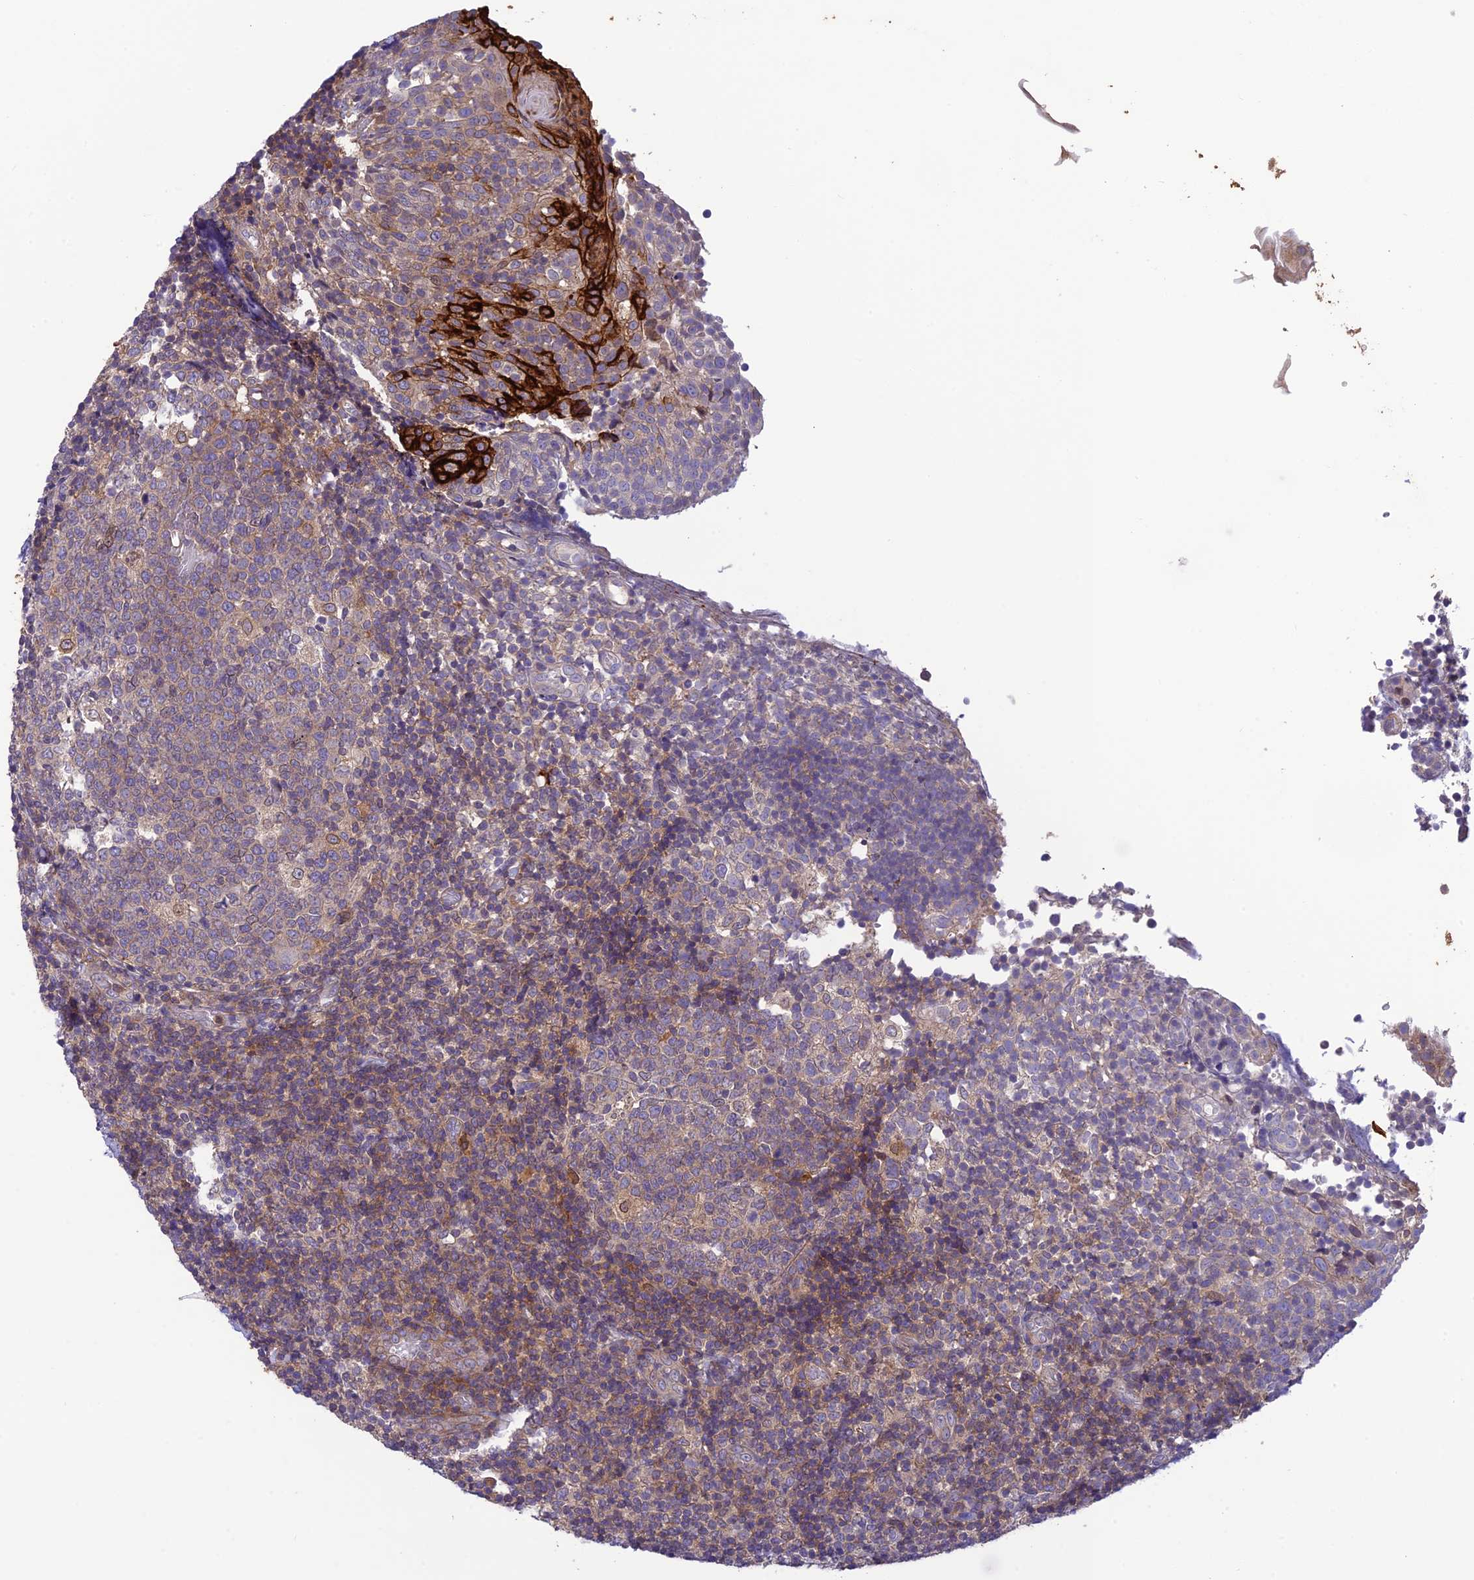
{"staining": {"intensity": "negative", "quantity": "none", "location": "none"}, "tissue": "tonsil", "cell_type": "Germinal center cells", "image_type": "normal", "snomed": [{"axis": "morphology", "description": "Normal tissue, NOS"}, {"axis": "topography", "description": "Tonsil"}], "caption": "IHC photomicrograph of unremarkable tonsil: tonsil stained with DAB (3,3'-diaminobenzidine) demonstrates no significant protein positivity in germinal center cells. (Brightfield microscopy of DAB IHC at high magnification).", "gene": "BMT2", "patient": {"sex": "female", "age": 19}}